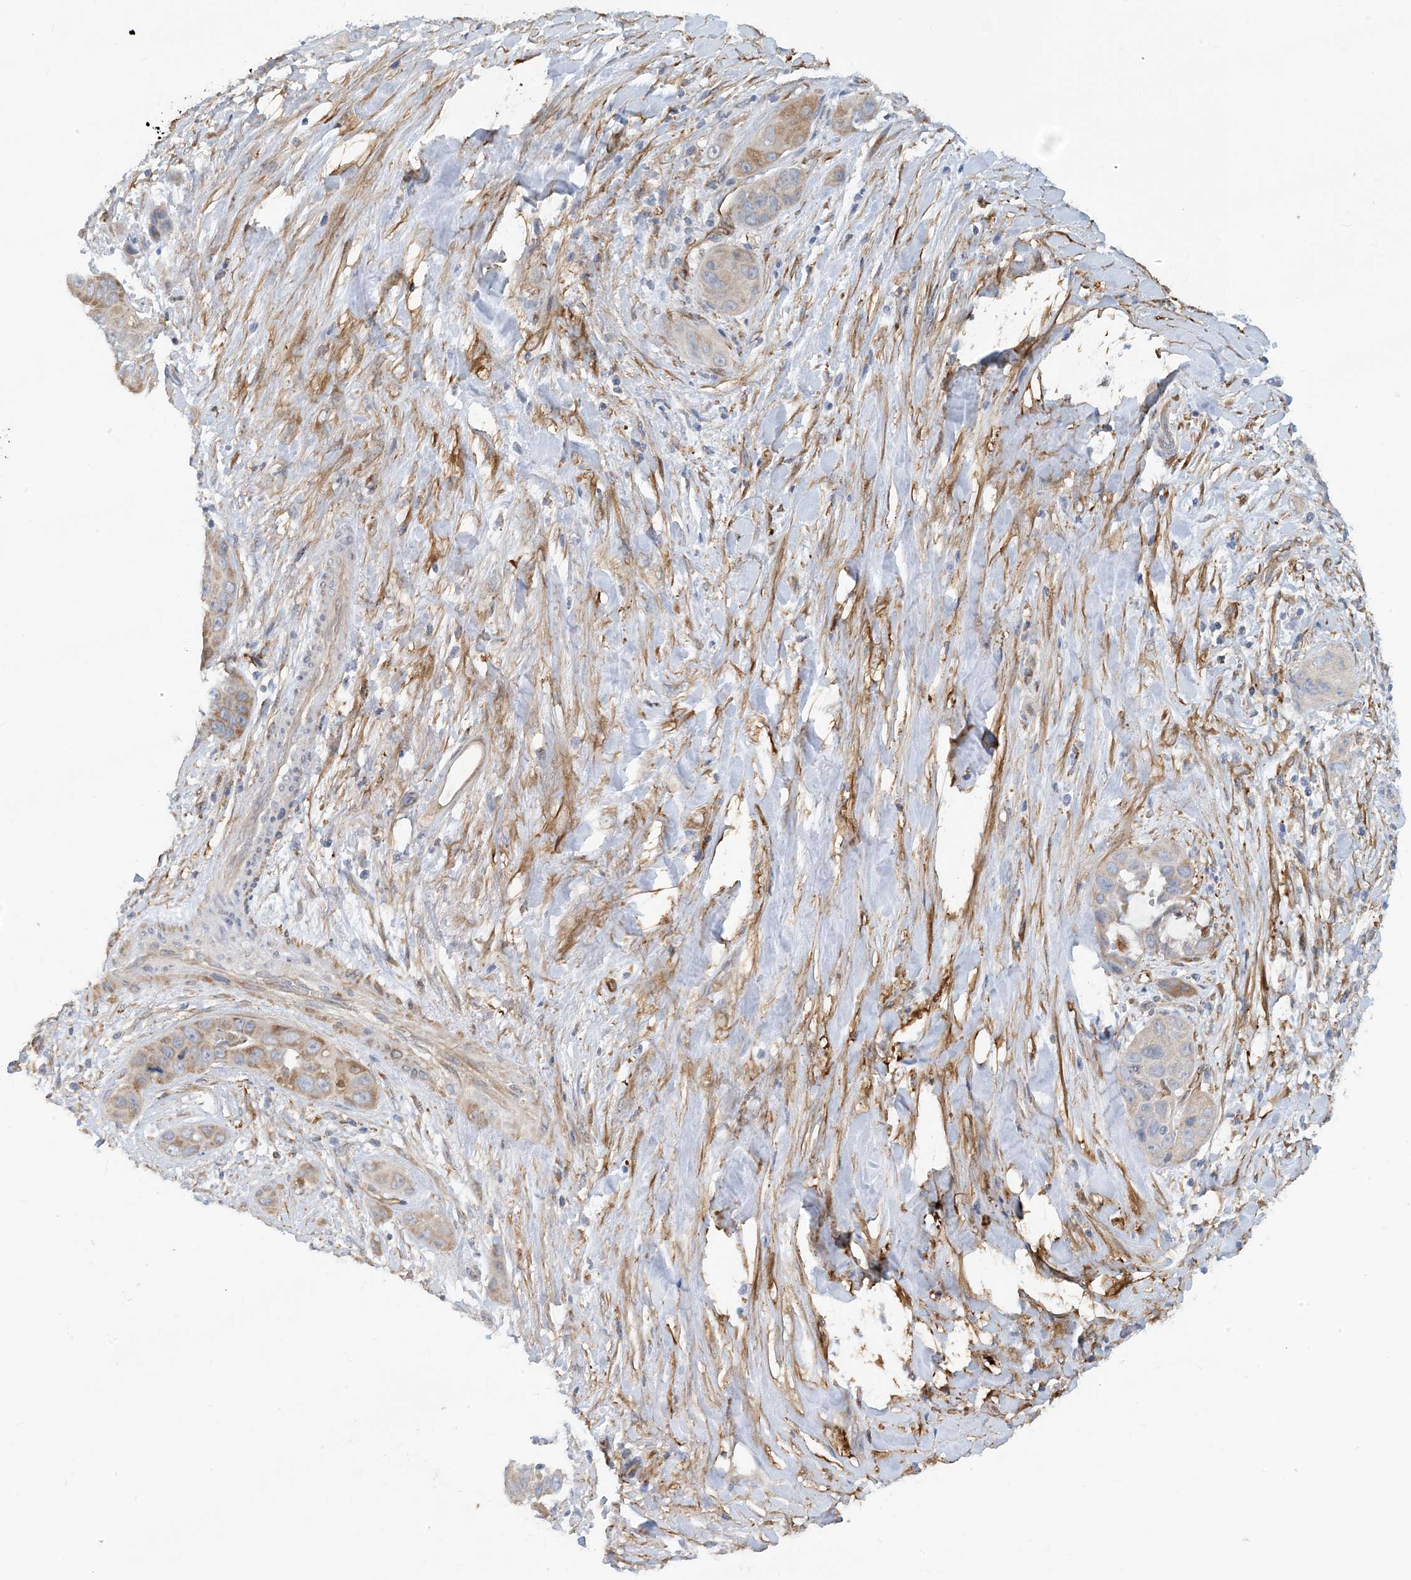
{"staining": {"intensity": "weak", "quantity": "25%-75%", "location": "cytoplasmic/membranous"}, "tissue": "liver cancer", "cell_type": "Tumor cells", "image_type": "cancer", "snomed": [{"axis": "morphology", "description": "Cholangiocarcinoma"}, {"axis": "topography", "description": "Liver"}], "caption": "Protein expression analysis of liver cancer shows weak cytoplasmic/membranous positivity in approximately 25%-75% of tumor cells. Nuclei are stained in blue.", "gene": "EIF2A", "patient": {"sex": "female", "age": 52}}